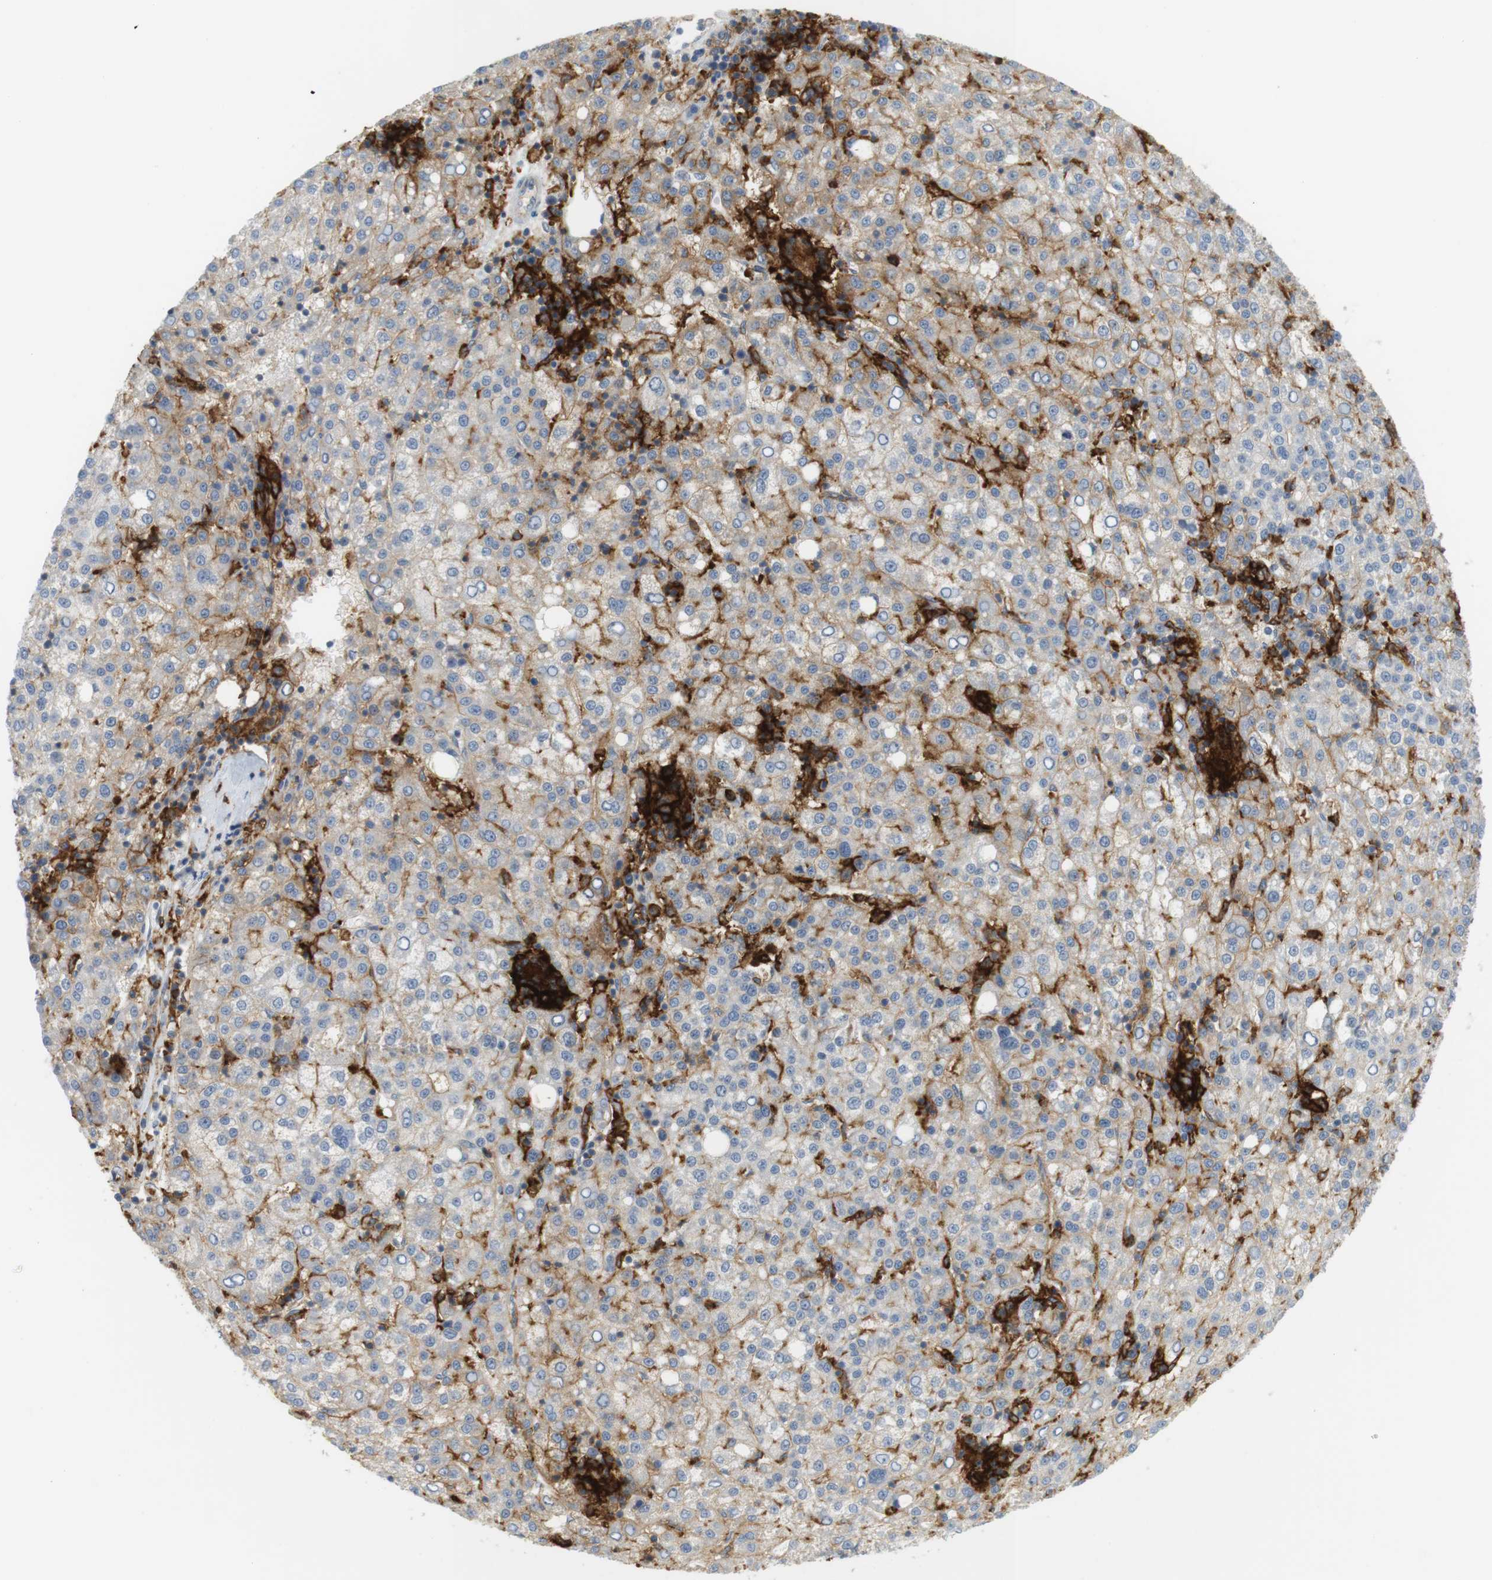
{"staining": {"intensity": "weak", "quantity": "<25%", "location": "cytoplasmic/membranous"}, "tissue": "liver cancer", "cell_type": "Tumor cells", "image_type": "cancer", "snomed": [{"axis": "morphology", "description": "Carcinoma, Hepatocellular, NOS"}, {"axis": "topography", "description": "Liver"}], "caption": "IHC image of human liver cancer stained for a protein (brown), which exhibits no positivity in tumor cells. (DAB (3,3'-diaminobenzidine) immunohistochemistry (IHC) with hematoxylin counter stain).", "gene": "SIRPA", "patient": {"sex": "female", "age": 58}}